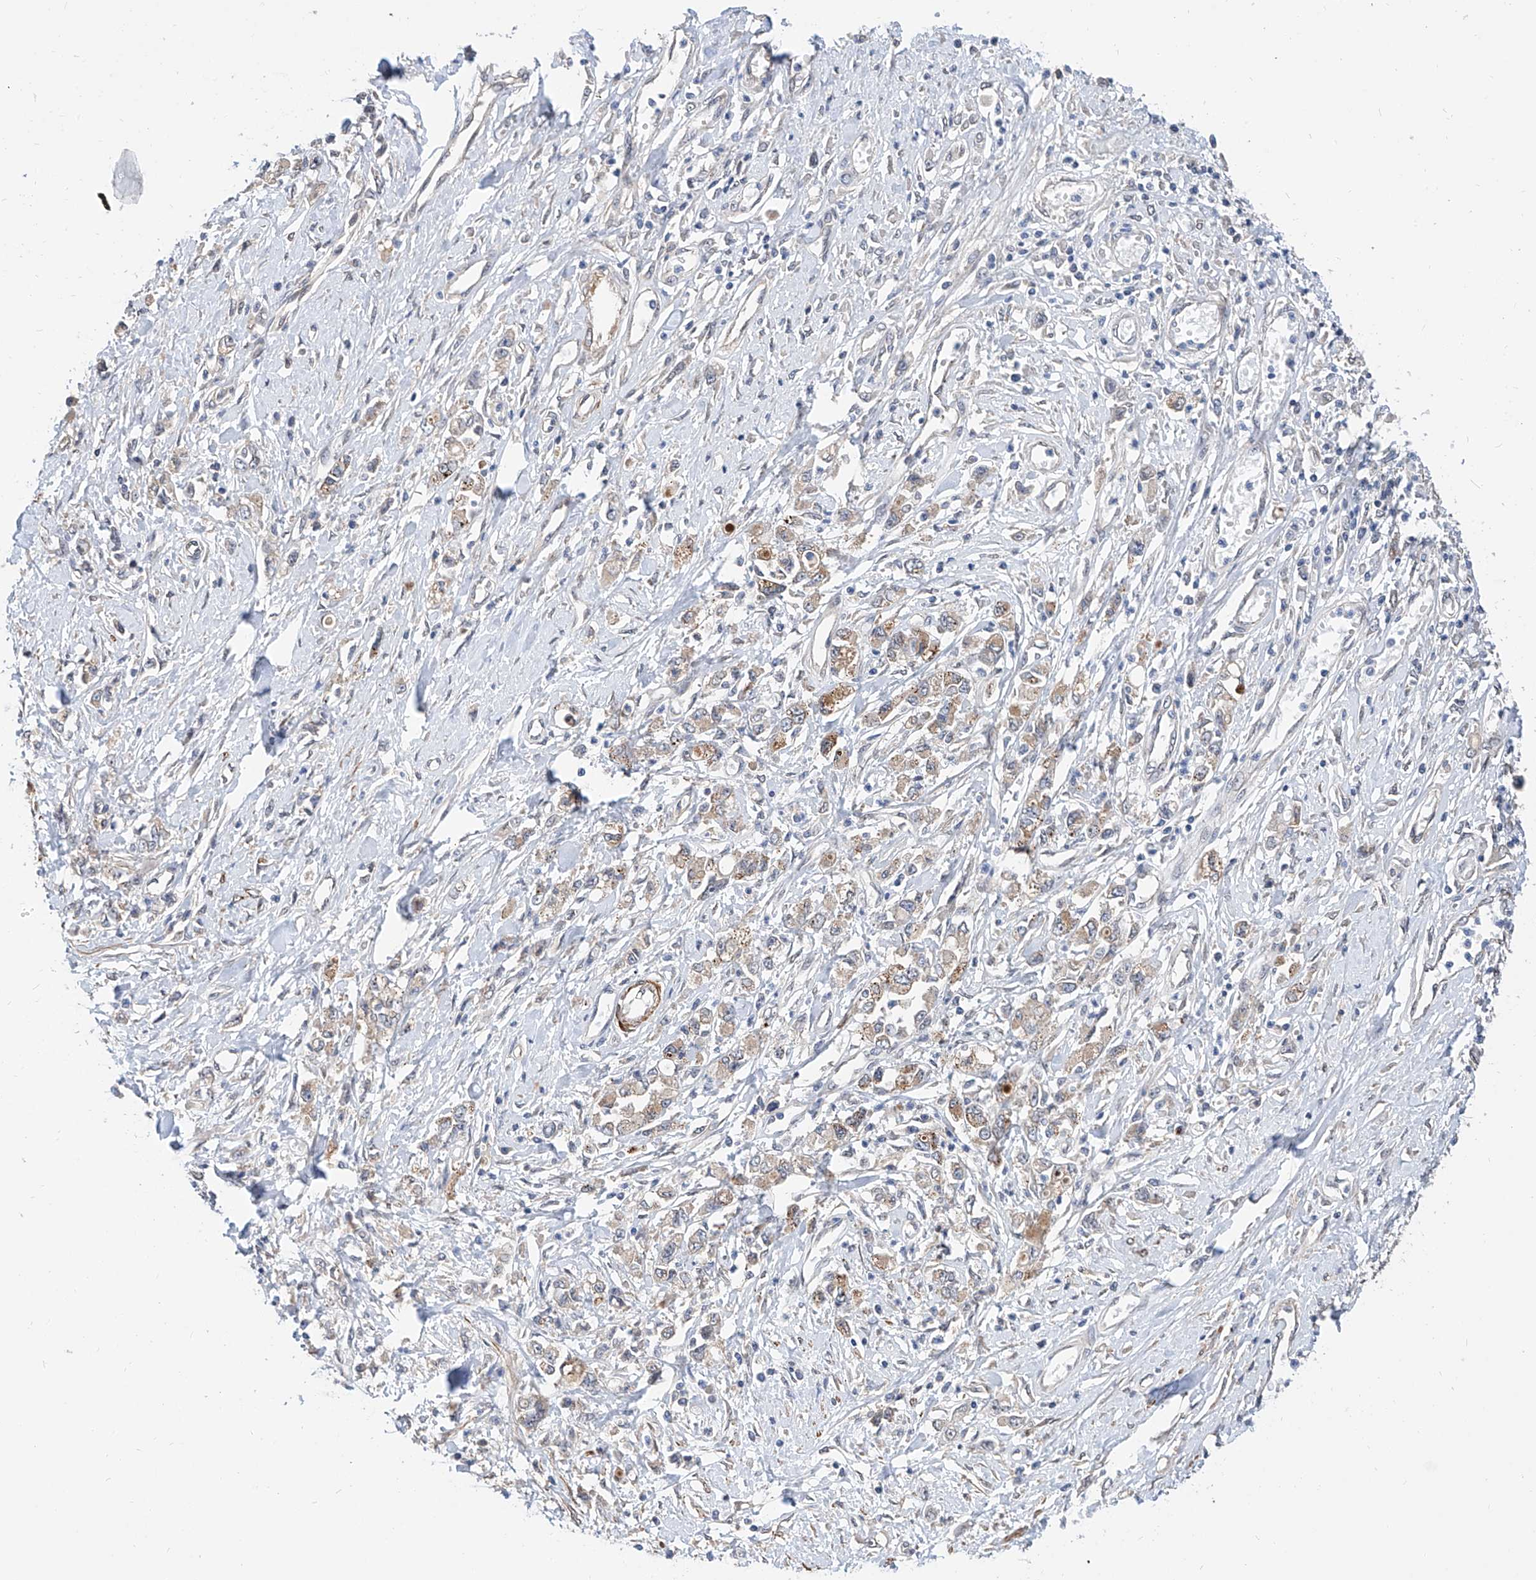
{"staining": {"intensity": "weak", "quantity": ">75%", "location": "cytoplasmic/membranous"}, "tissue": "stomach cancer", "cell_type": "Tumor cells", "image_type": "cancer", "snomed": [{"axis": "morphology", "description": "Adenocarcinoma, NOS"}, {"axis": "topography", "description": "Stomach"}], "caption": "Immunohistochemical staining of stomach cancer shows low levels of weak cytoplasmic/membranous protein expression in approximately >75% of tumor cells.", "gene": "MAGEE2", "patient": {"sex": "female", "age": 76}}